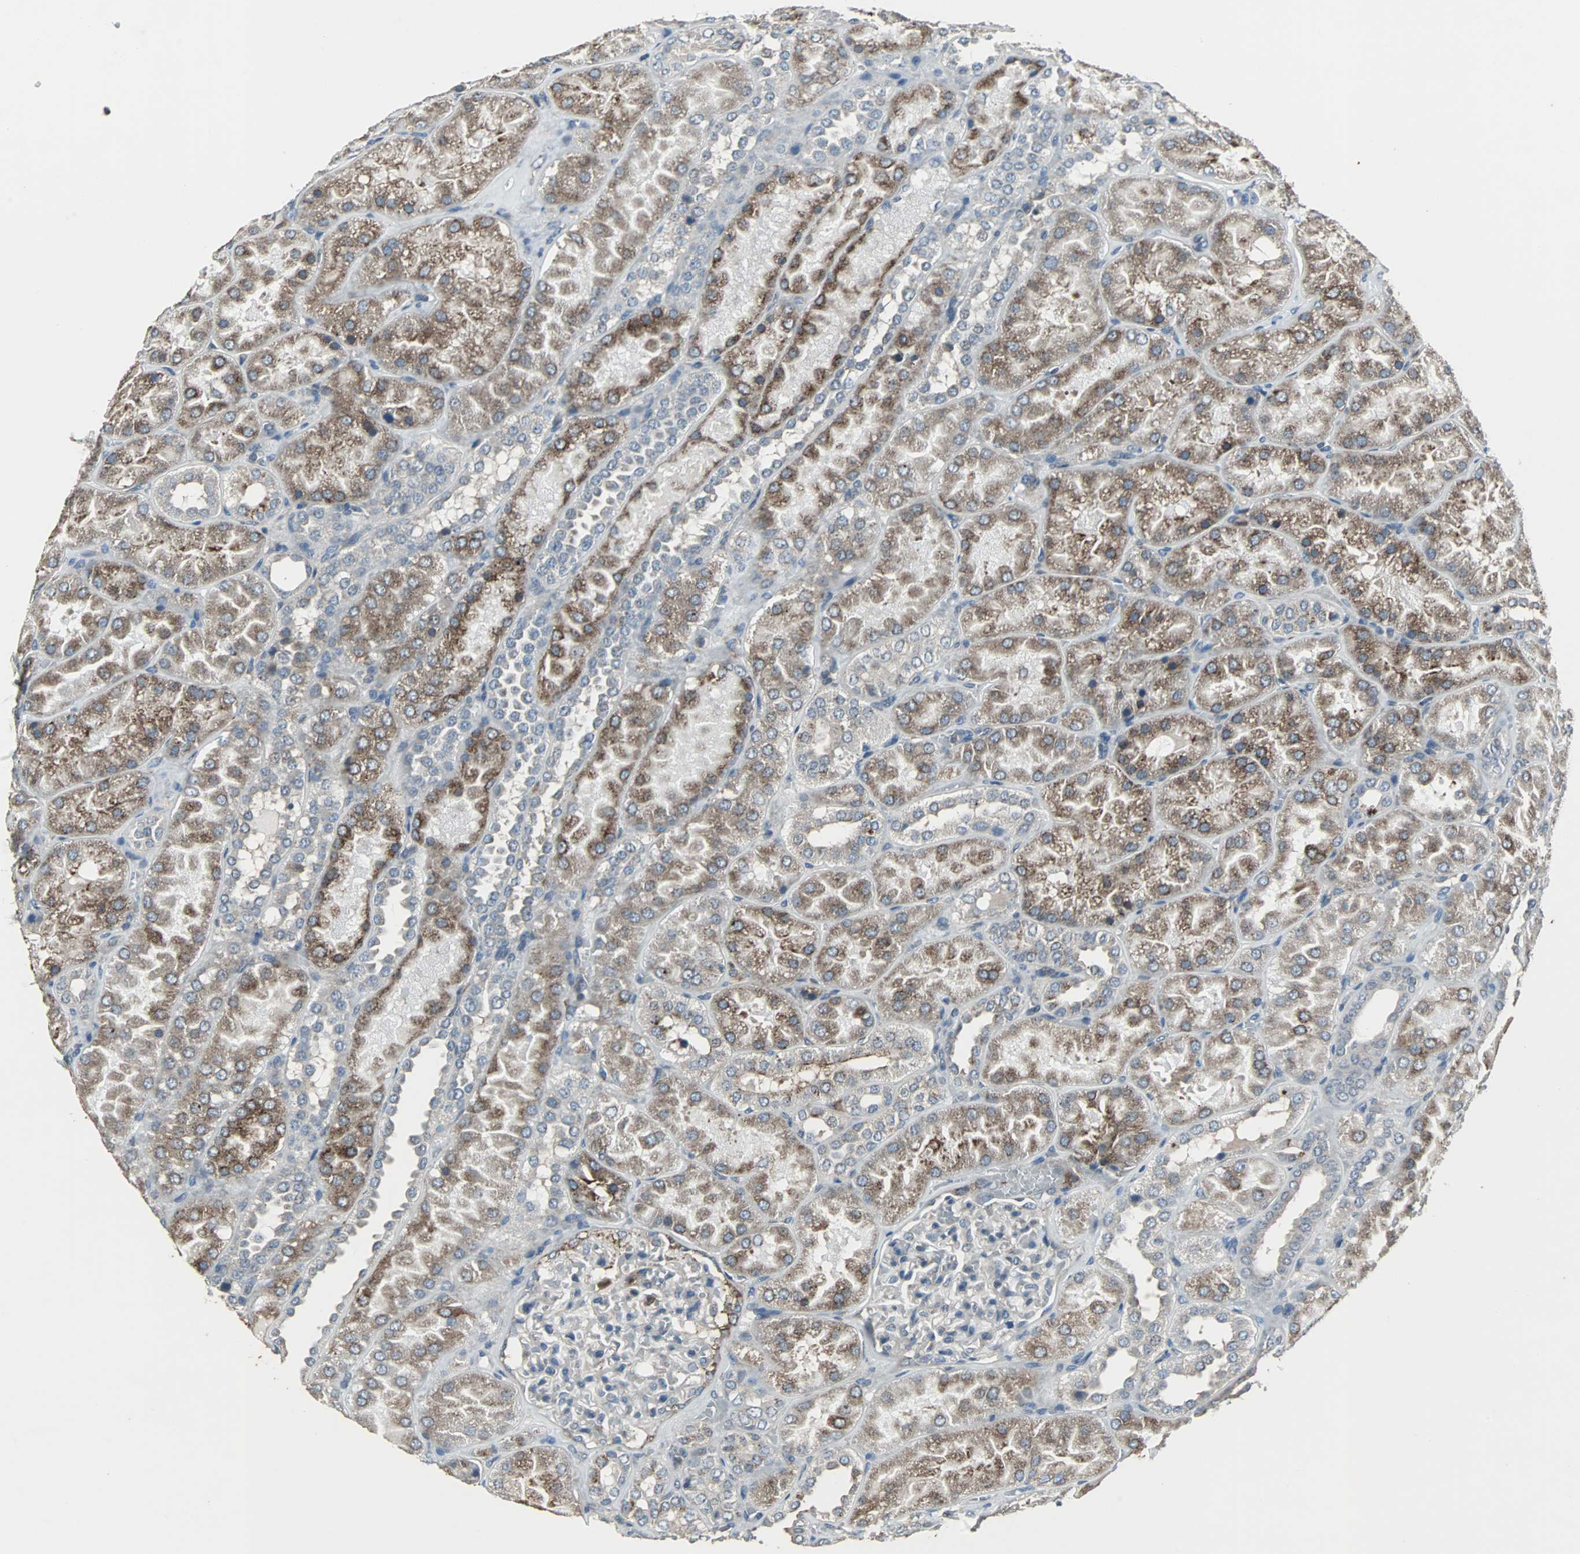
{"staining": {"intensity": "moderate", "quantity": "<25%", "location": "cytoplasmic/membranous"}, "tissue": "kidney", "cell_type": "Cells in glomeruli", "image_type": "normal", "snomed": [{"axis": "morphology", "description": "Normal tissue, NOS"}, {"axis": "topography", "description": "Kidney"}], "caption": "Moderate cytoplasmic/membranous staining for a protein is present in about <25% of cells in glomeruli of unremarkable kidney using immunohistochemistry (IHC).", "gene": "SOS1", "patient": {"sex": "male", "age": 28}}